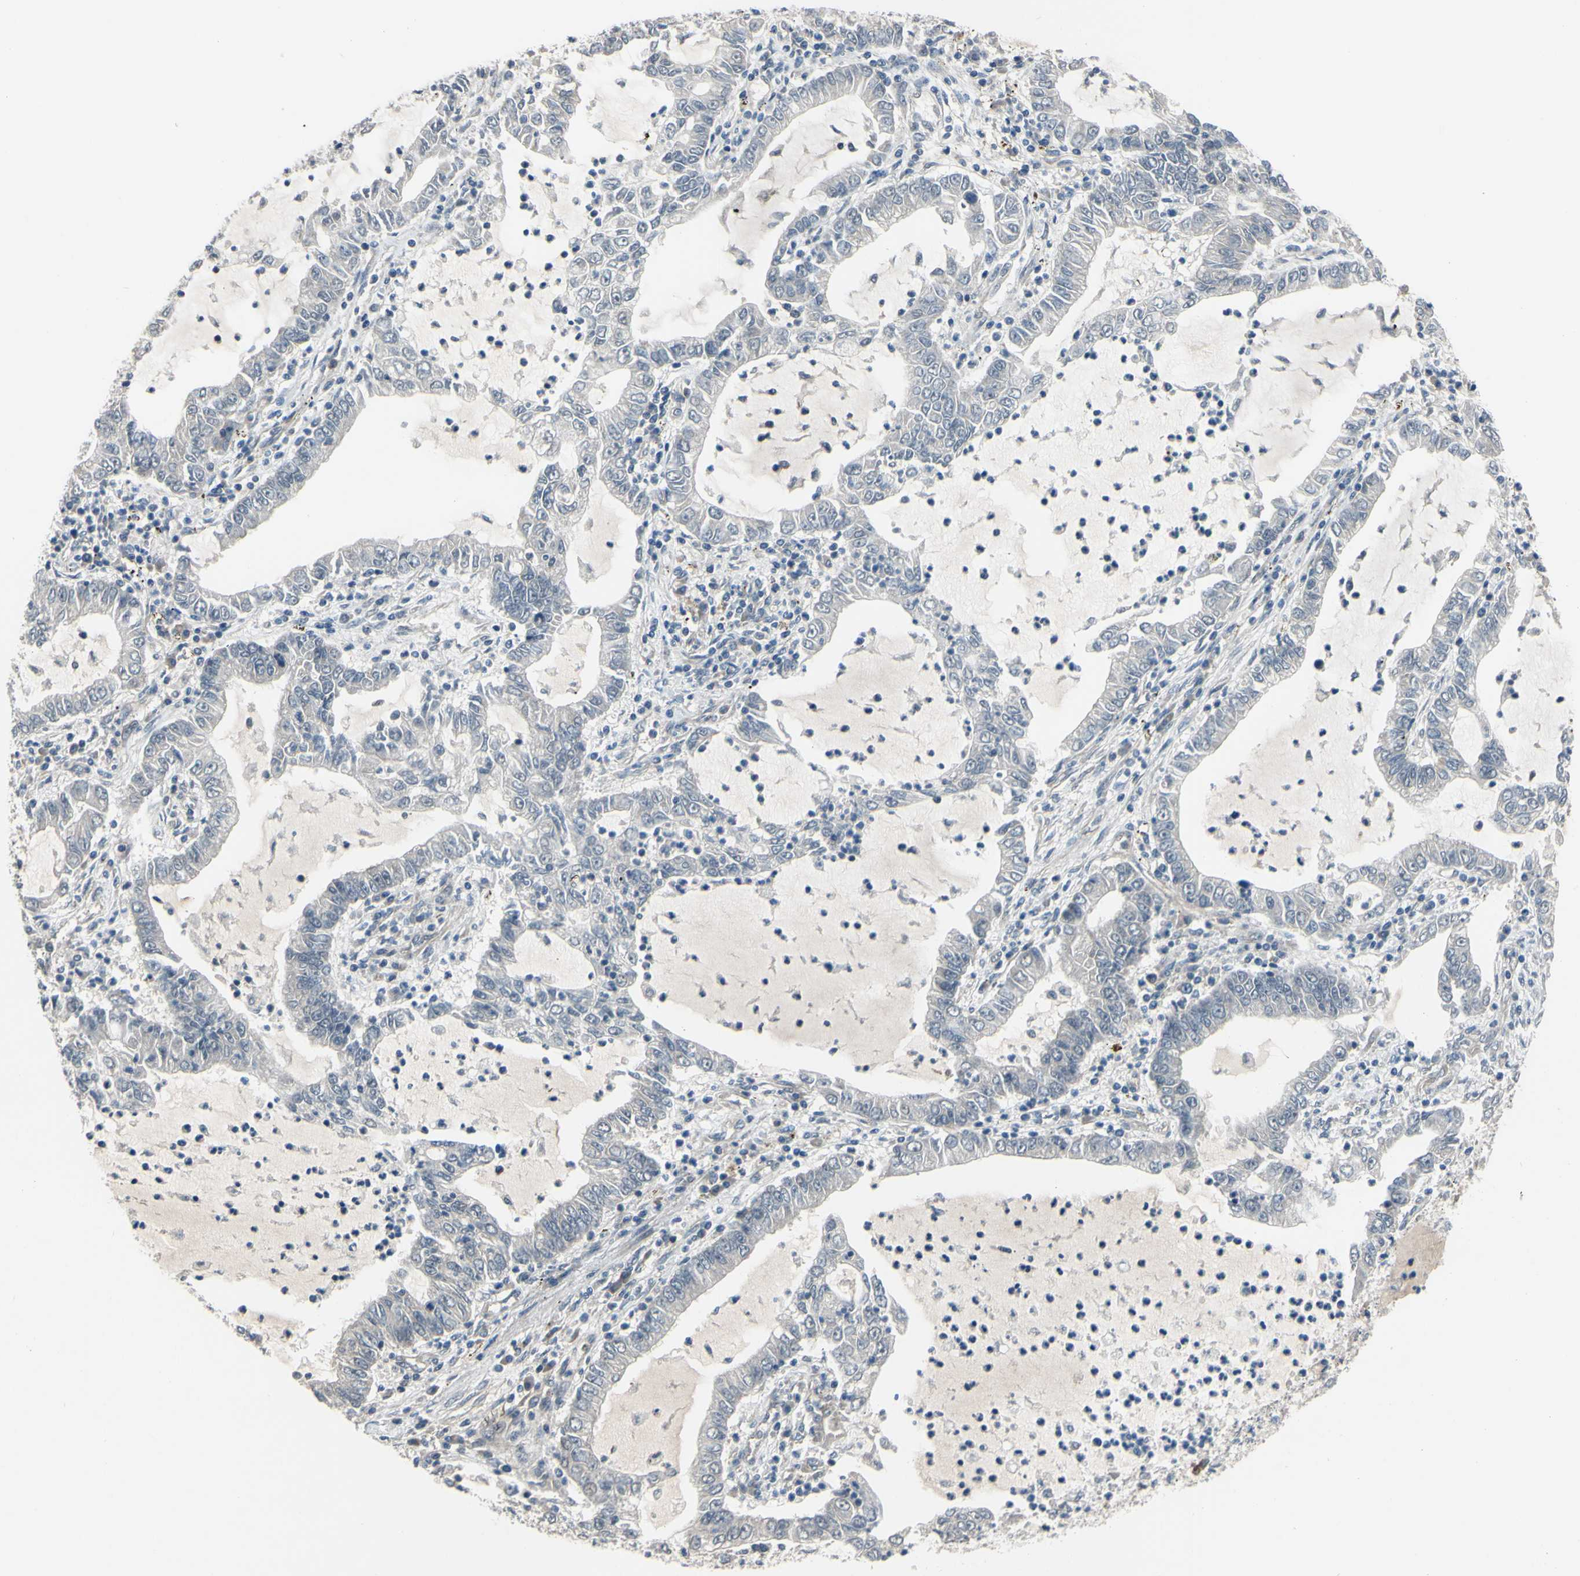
{"staining": {"intensity": "negative", "quantity": "none", "location": "none"}, "tissue": "lung cancer", "cell_type": "Tumor cells", "image_type": "cancer", "snomed": [{"axis": "morphology", "description": "Adenocarcinoma, NOS"}, {"axis": "topography", "description": "Lung"}], "caption": "Tumor cells show no significant expression in lung cancer.", "gene": "COMMD9", "patient": {"sex": "female", "age": 51}}